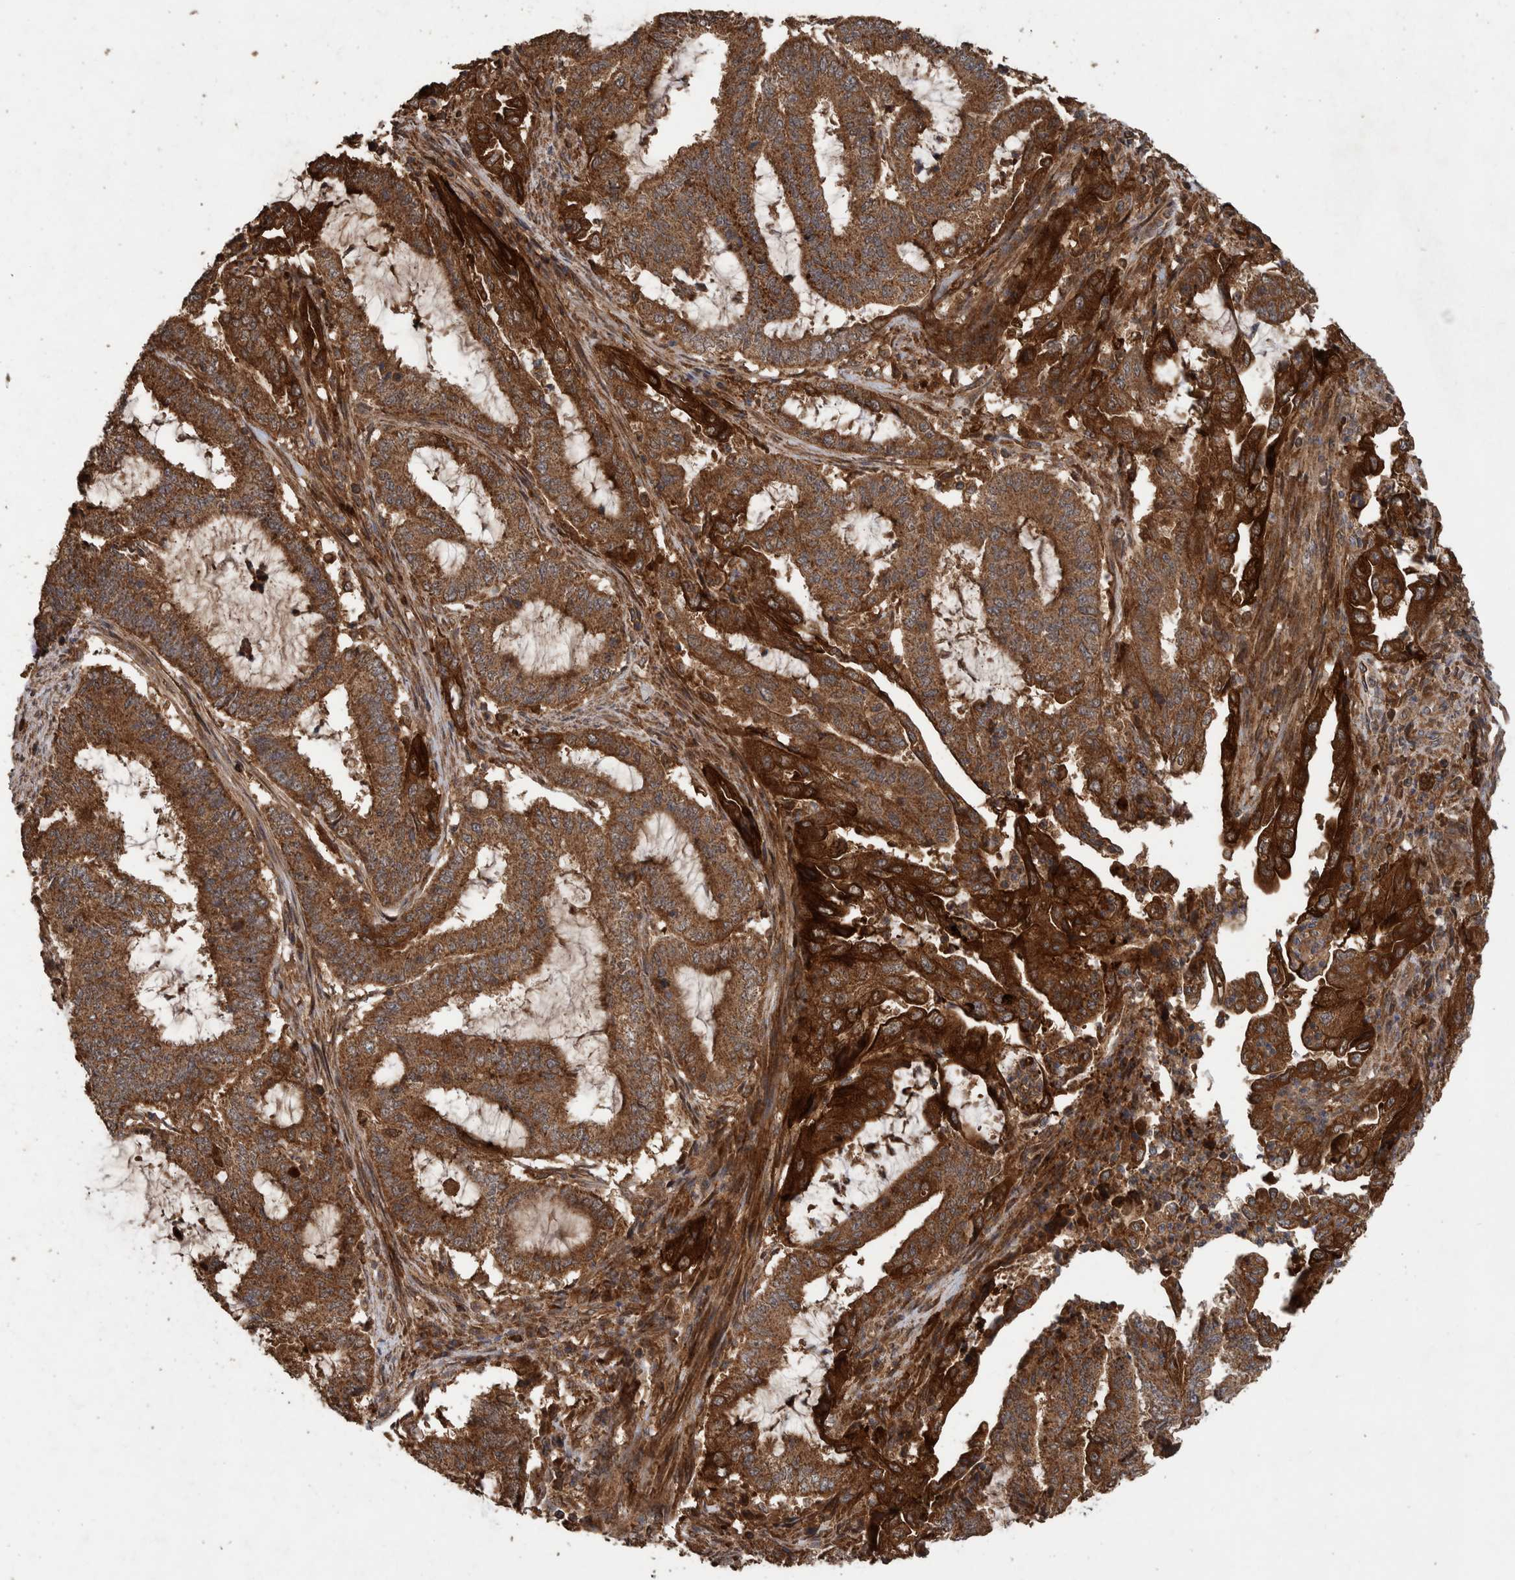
{"staining": {"intensity": "strong", "quantity": ">75%", "location": "cytoplasmic/membranous"}, "tissue": "endometrial cancer", "cell_type": "Tumor cells", "image_type": "cancer", "snomed": [{"axis": "morphology", "description": "Adenocarcinoma, NOS"}, {"axis": "topography", "description": "Endometrium"}], "caption": "Immunohistochemical staining of endometrial cancer (adenocarcinoma) demonstrates high levels of strong cytoplasmic/membranous protein expression in approximately >75% of tumor cells.", "gene": "TRIM16", "patient": {"sex": "female", "age": 51}}